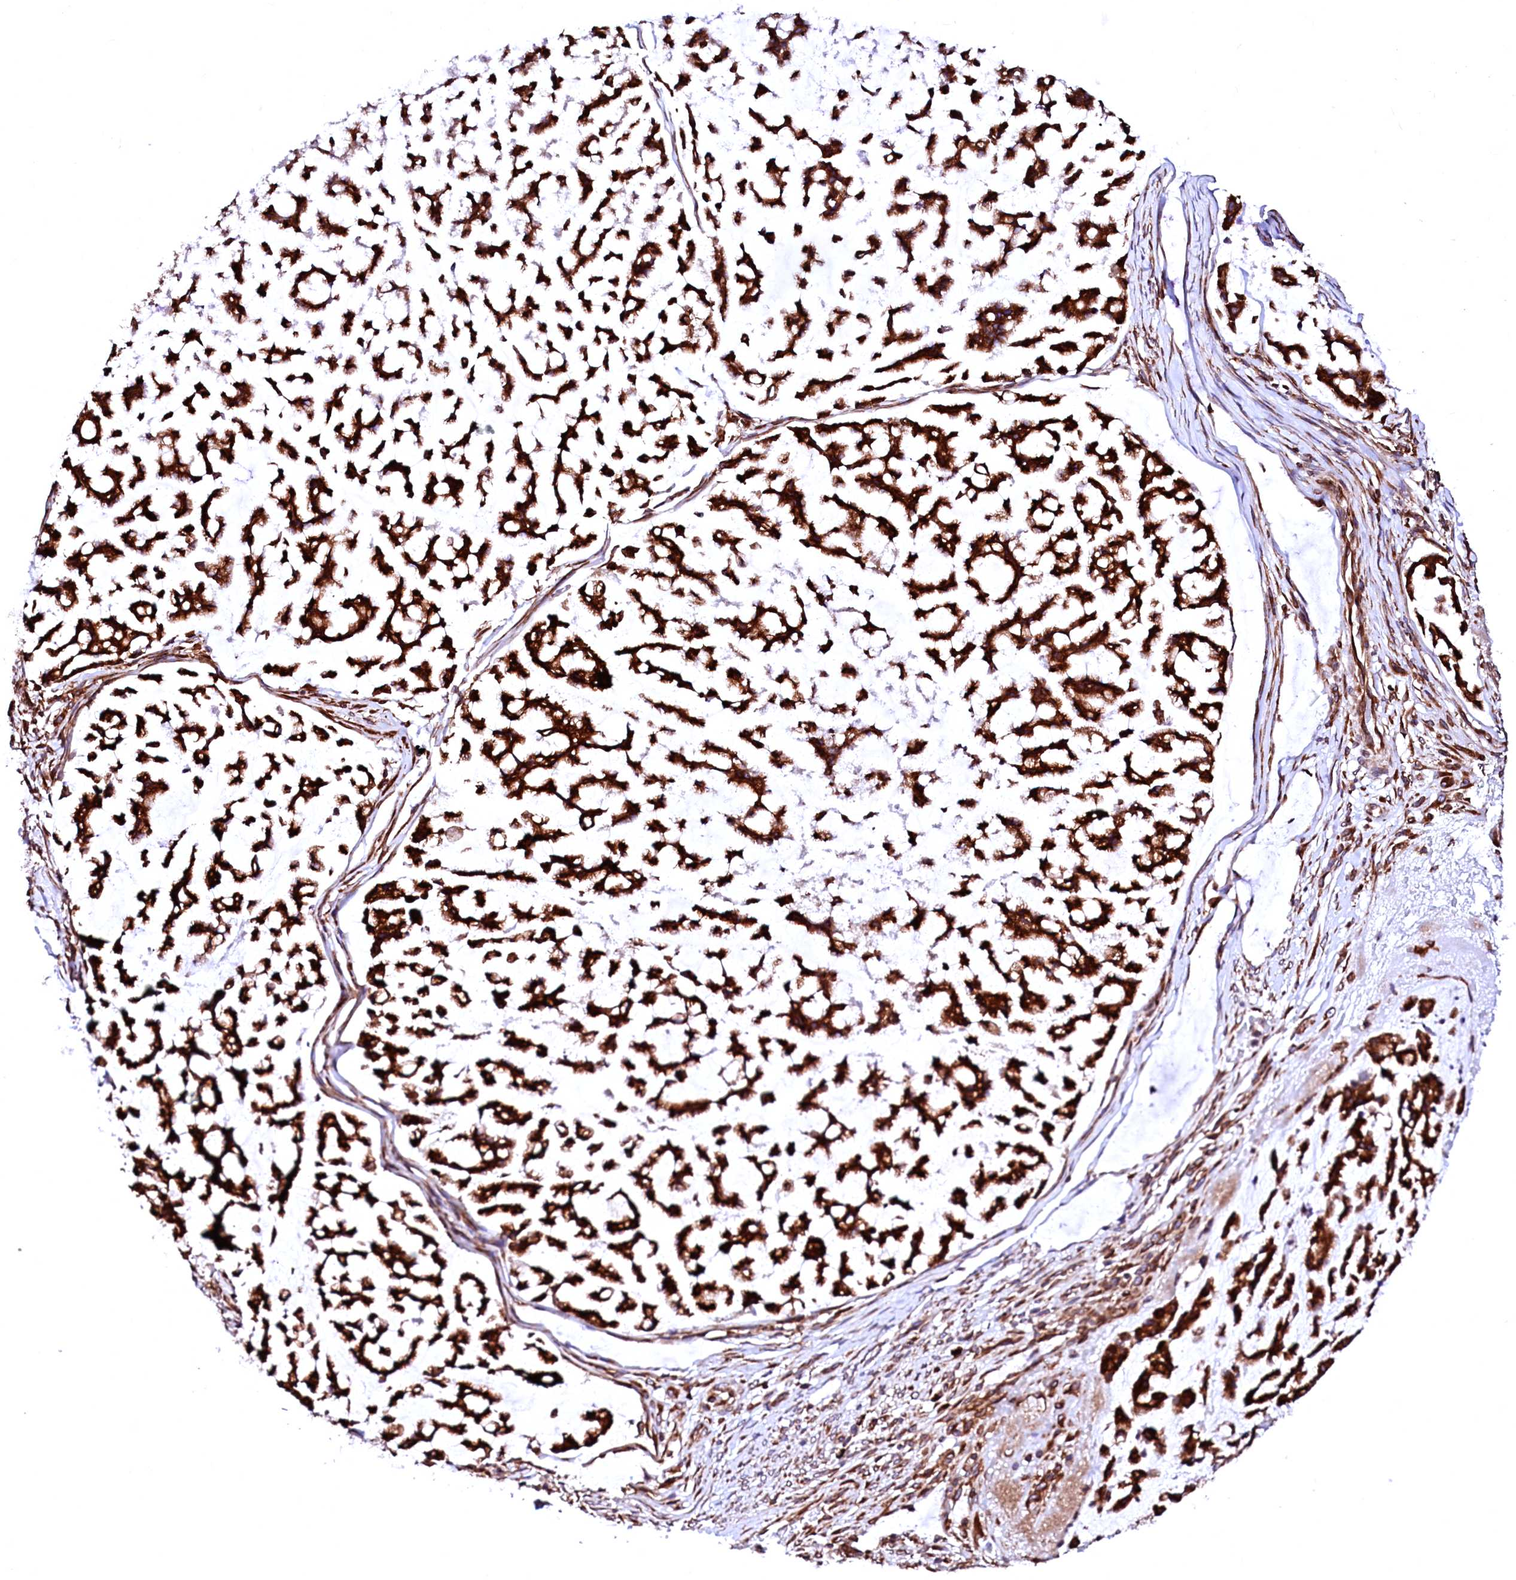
{"staining": {"intensity": "strong", "quantity": ">75%", "location": "cytoplasmic/membranous"}, "tissue": "stomach cancer", "cell_type": "Tumor cells", "image_type": "cancer", "snomed": [{"axis": "morphology", "description": "Adenocarcinoma, NOS"}, {"axis": "topography", "description": "Stomach, lower"}], "caption": "Immunohistochemical staining of human stomach cancer (adenocarcinoma) displays strong cytoplasmic/membranous protein expression in approximately >75% of tumor cells.", "gene": "DERL1", "patient": {"sex": "male", "age": 67}}